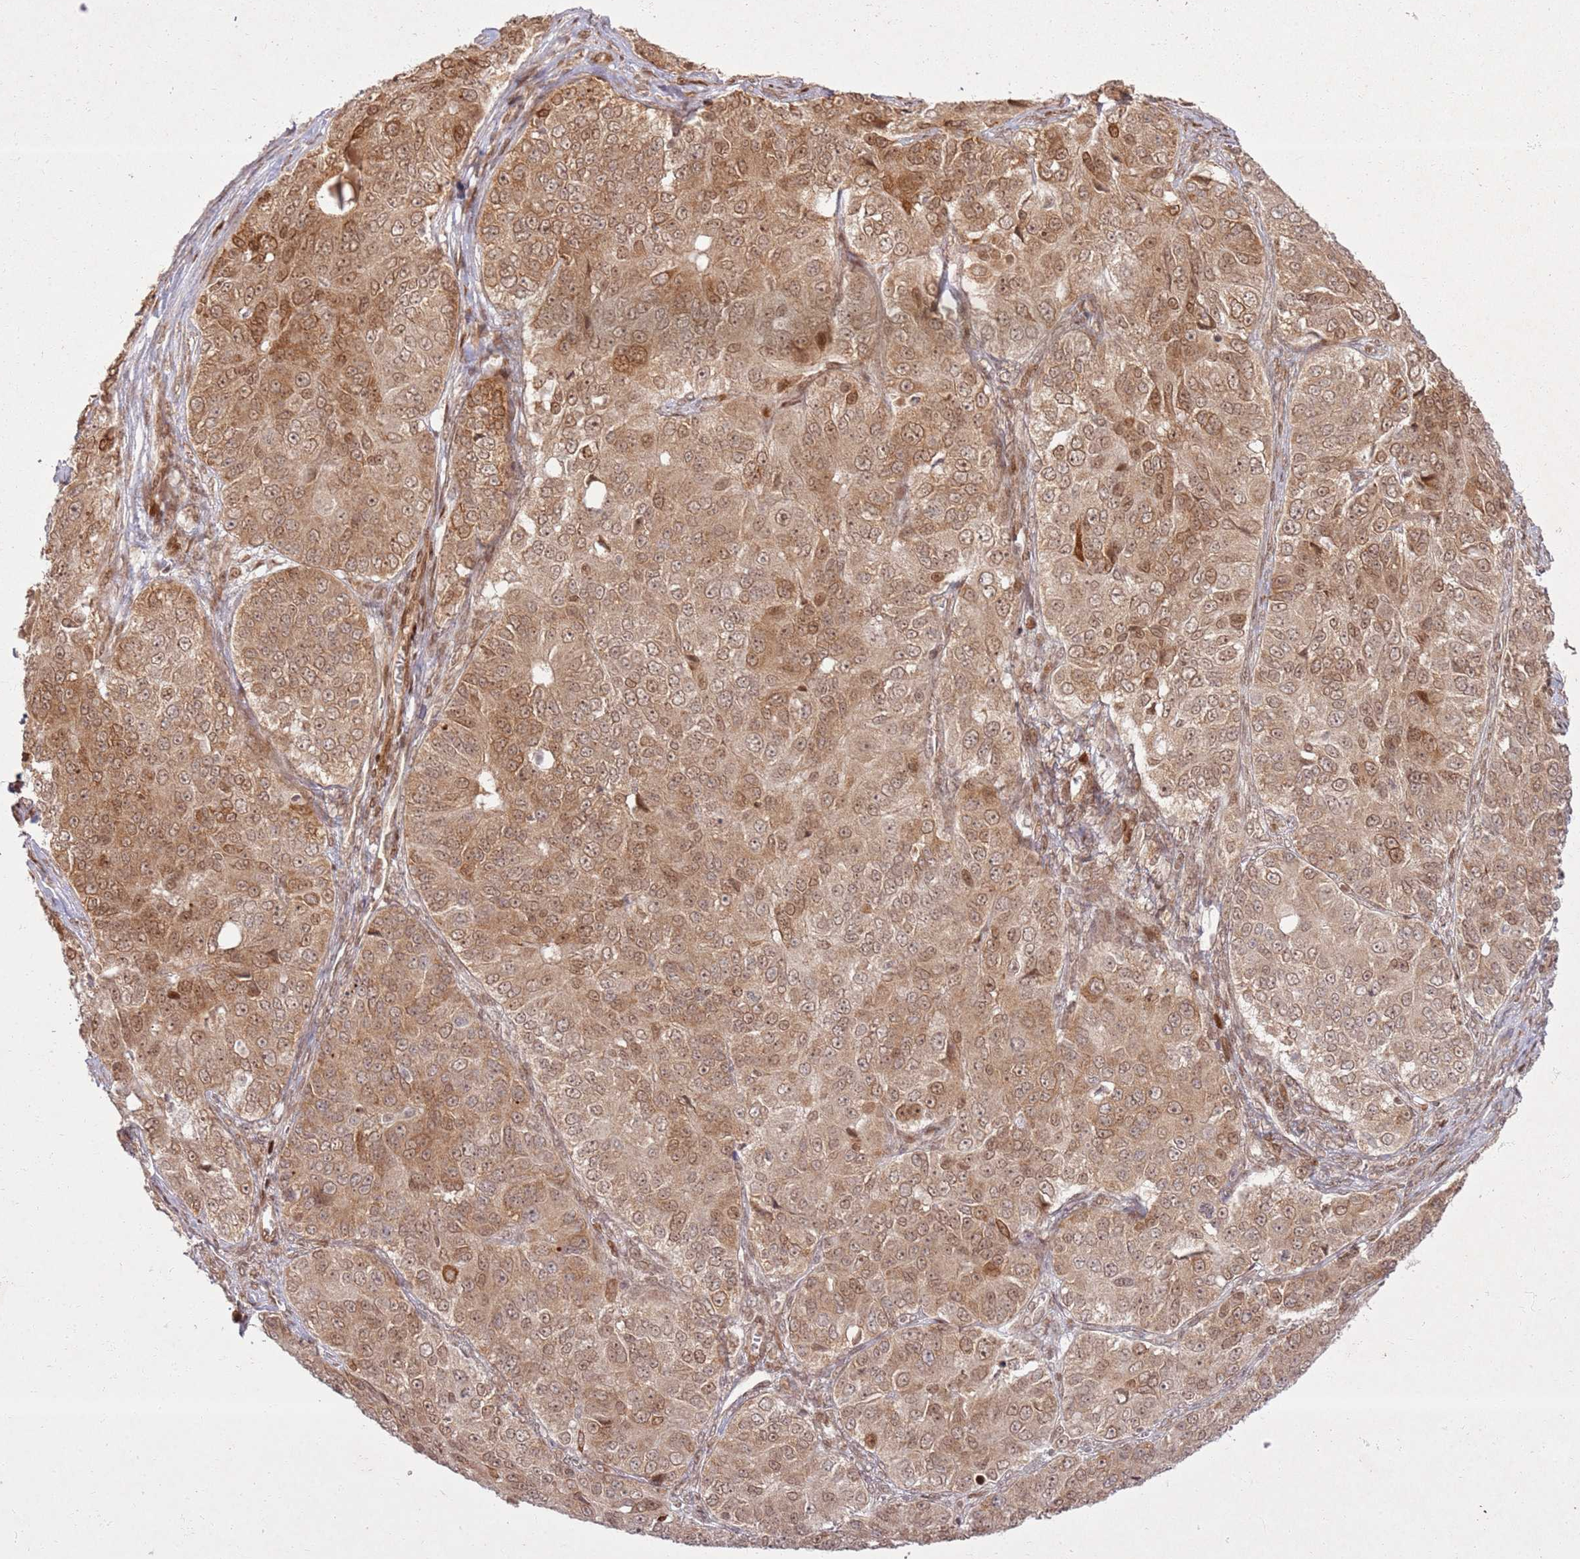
{"staining": {"intensity": "moderate", "quantity": ">75%", "location": "cytoplasmic/membranous,nuclear"}, "tissue": "ovarian cancer", "cell_type": "Tumor cells", "image_type": "cancer", "snomed": [{"axis": "morphology", "description": "Carcinoma, endometroid"}, {"axis": "topography", "description": "Ovary"}], "caption": "Human ovarian endometroid carcinoma stained with a protein marker shows moderate staining in tumor cells.", "gene": "KLHL36", "patient": {"sex": "female", "age": 51}}